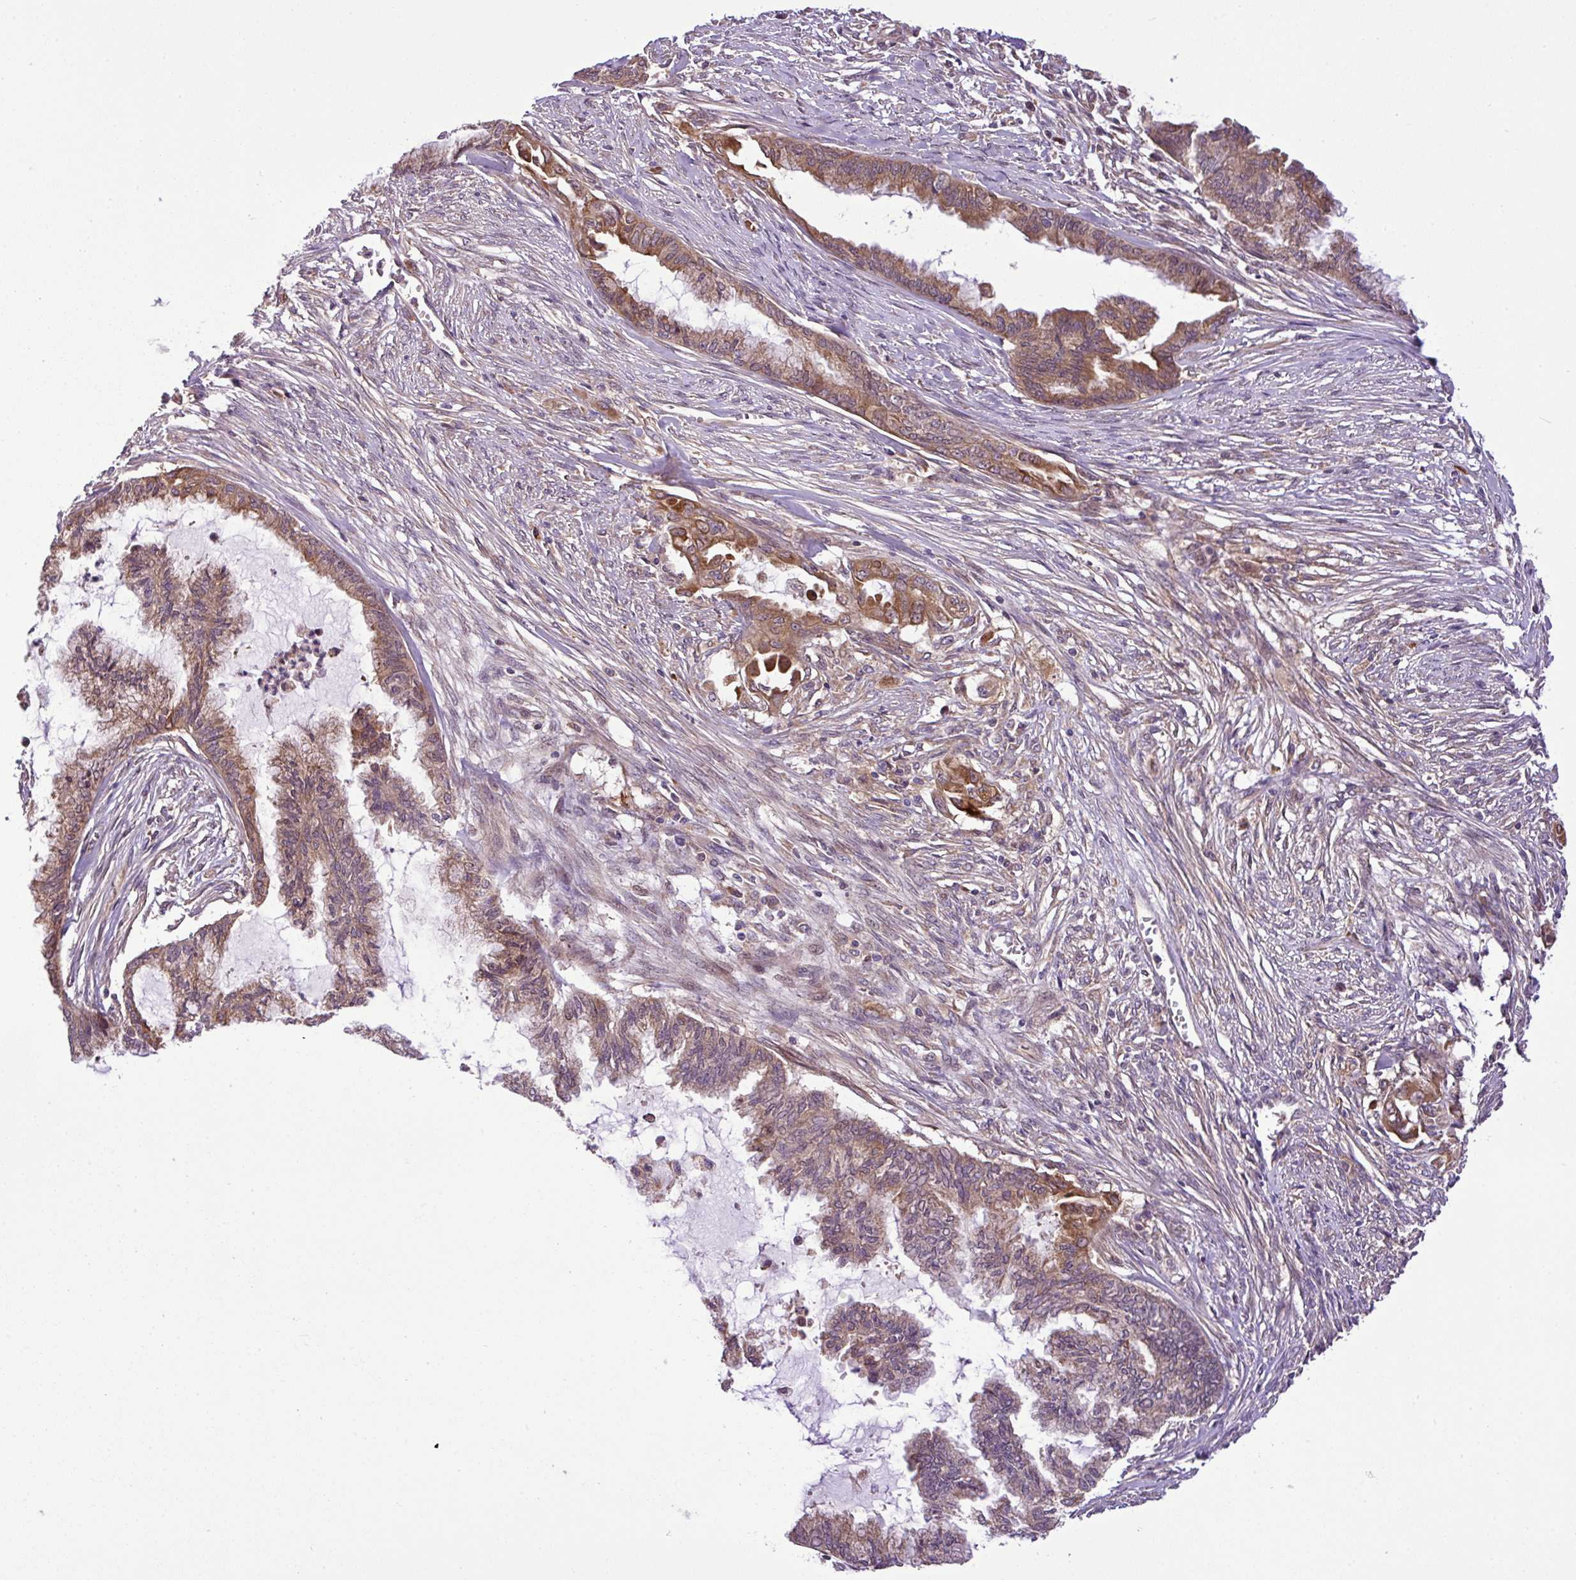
{"staining": {"intensity": "moderate", "quantity": ">75%", "location": "cytoplasmic/membranous"}, "tissue": "endometrial cancer", "cell_type": "Tumor cells", "image_type": "cancer", "snomed": [{"axis": "morphology", "description": "Adenocarcinoma, NOS"}, {"axis": "topography", "description": "Endometrium"}], "caption": "The micrograph demonstrates a brown stain indicating the presence of a protein in the cytoplasmic/membranous of tumor cells in adenocarcinoma (endometrial).", "gene": "DLGAP4", "patient": {"sex": "female", "age": 86}}